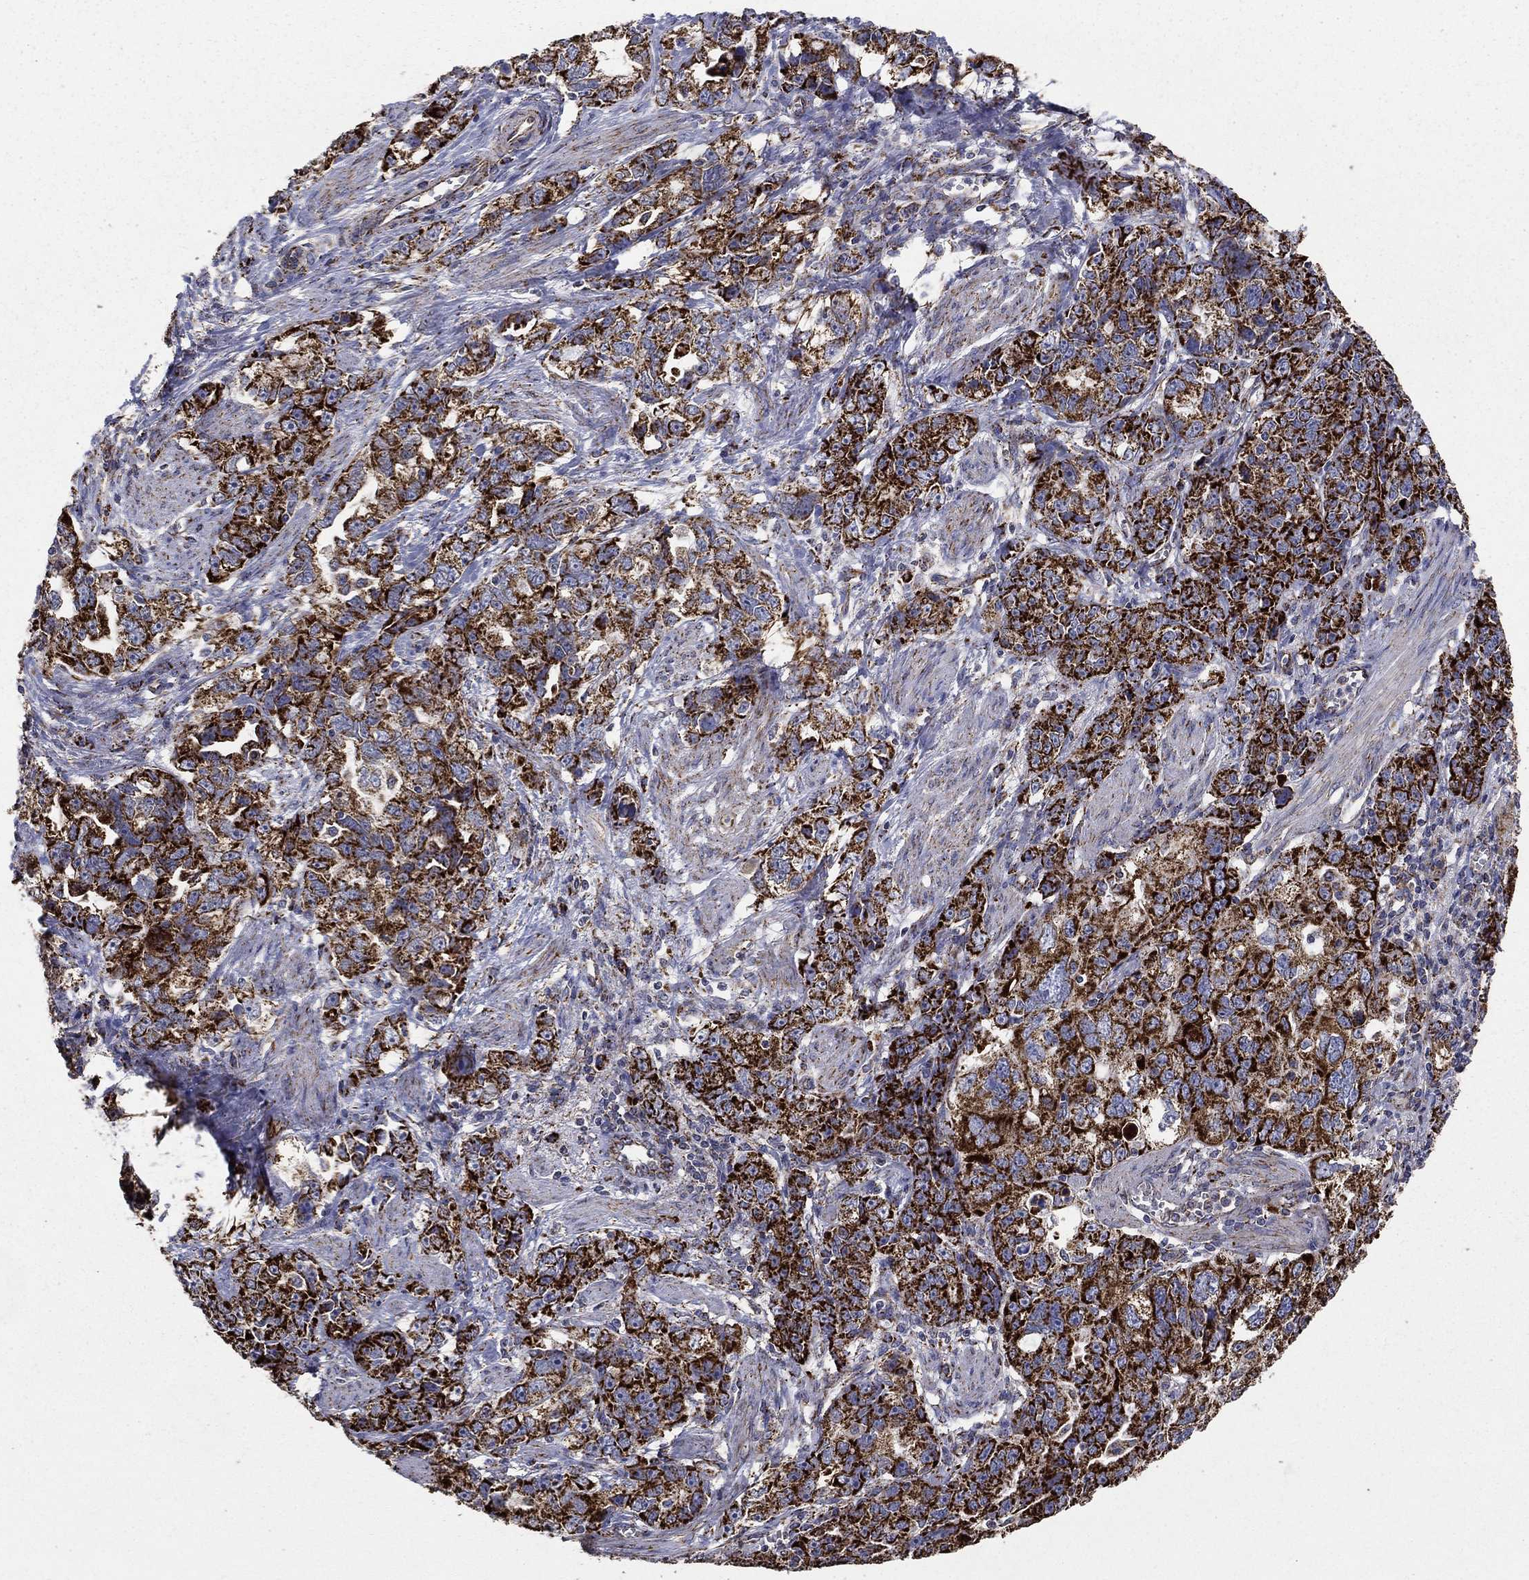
{"staining": {"intensity": "strong", "quantity": ">75%", "location": "cytoplasmic/membranous"}, "tissue": "ovarian cancer", "cell_type": "Tumor cells", "image_type": "cancer", "snomed": [{"axis": "morphology", "description": "Cystadenocarcinoma, serous, NOS"}, {"axis": "topography", "description": "Ovary"}], "caption": "Ovarian serous cystadenocarcinoma was stained to show a protein in brown. There is high levels of strong cytoplasmic/membranous expression in approximately >75% of tumor cells.", "gene": "GCSH", "patient": {"sex": "female", "age": 51}}